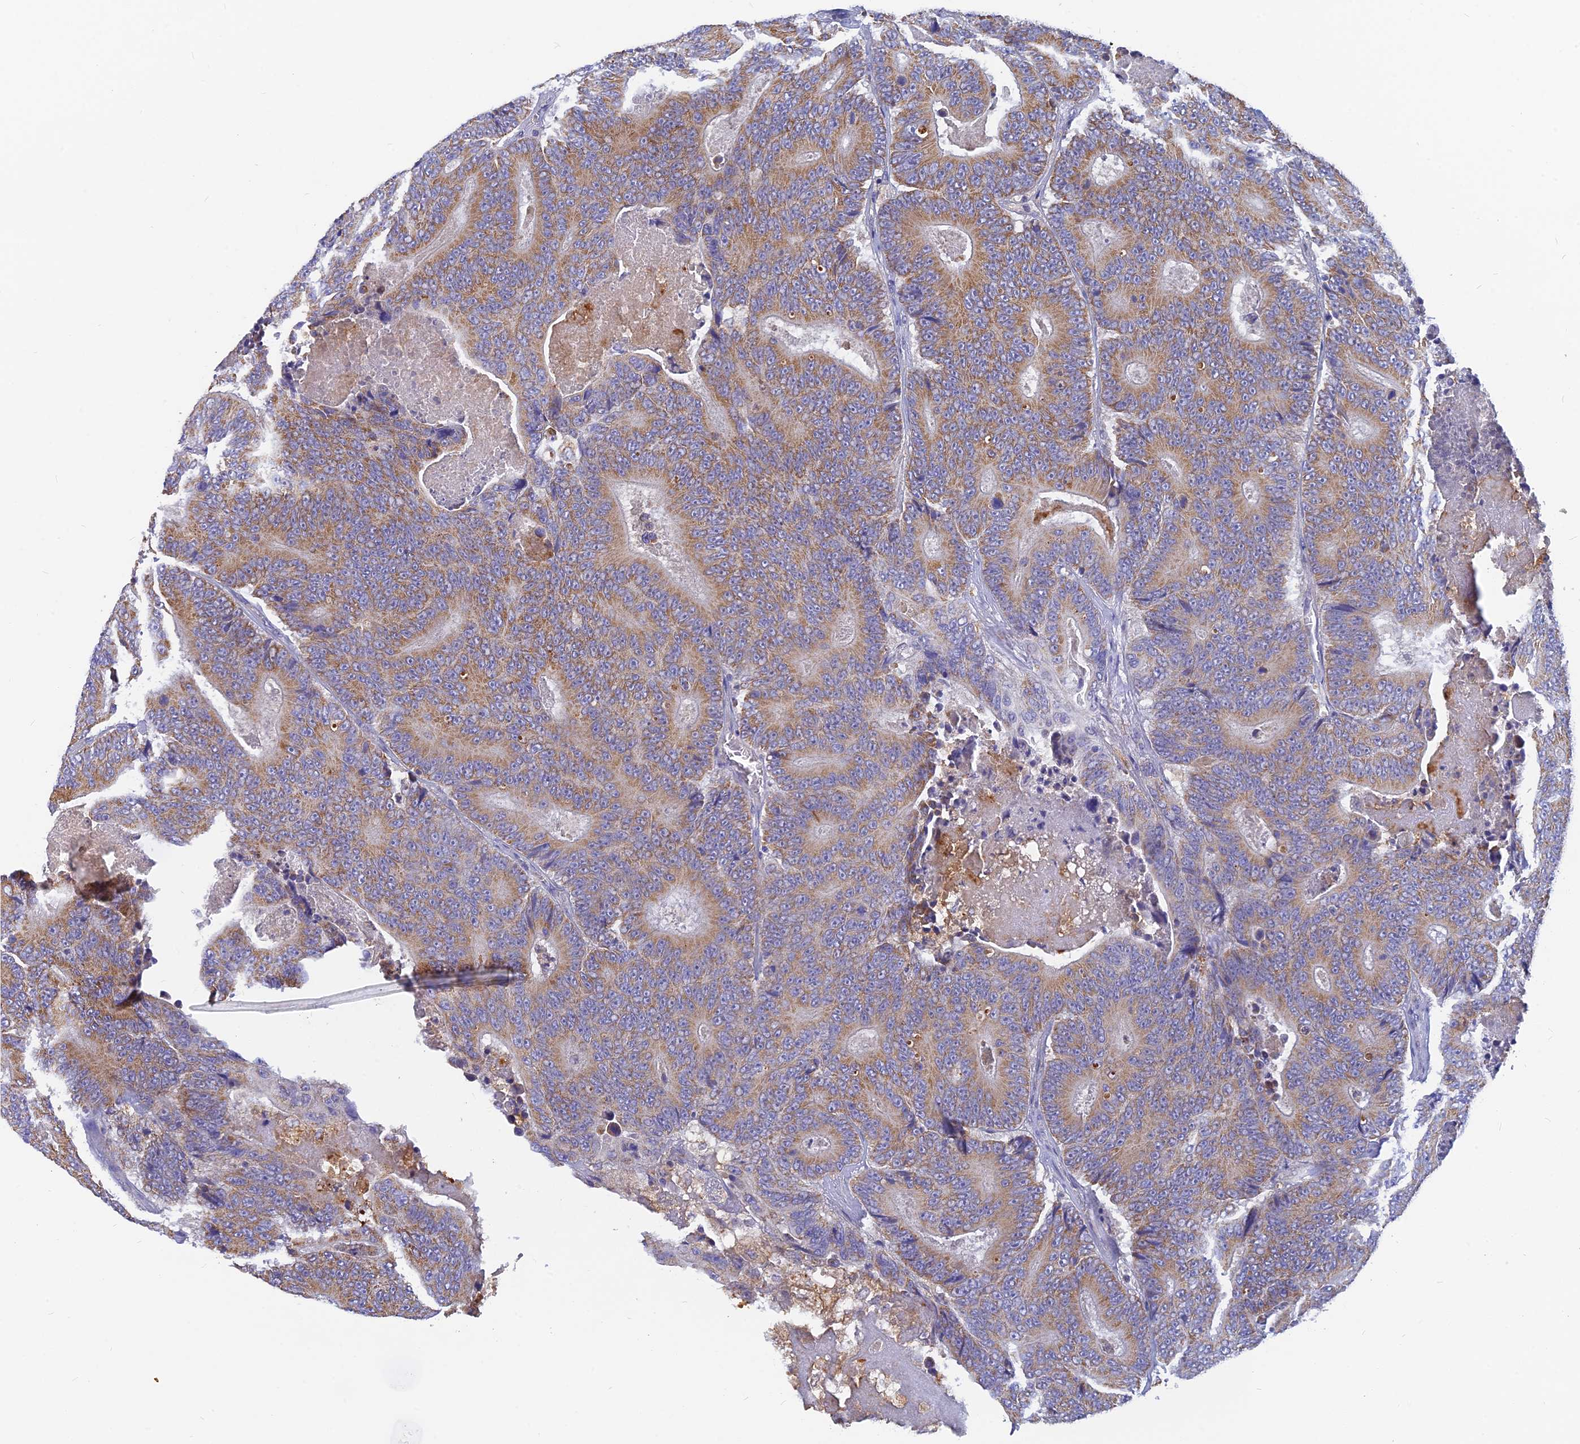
{"staining": {"intensity": "moderate", "quantity": ">75%", "location": "cytoplasmic/membranous"}, "tissue": "colorectal cancer", "cell_type": "Tumor cells", "image_type": "cancer", "snomed": [{"axis": "morphology", "description": "Adenocarcinoma, NOS"}, {"axis": "topography", "description": "Colon"}], "caption": "High-power microscopy captured an IHC histopathology image of adenocarcinoma (colorectal), revealing moderate cytoplasmic/membranous staining in about >75% of tumor cells.", "gene": "CACNA1B", "patient": {"sex": "male", "age": 83}}